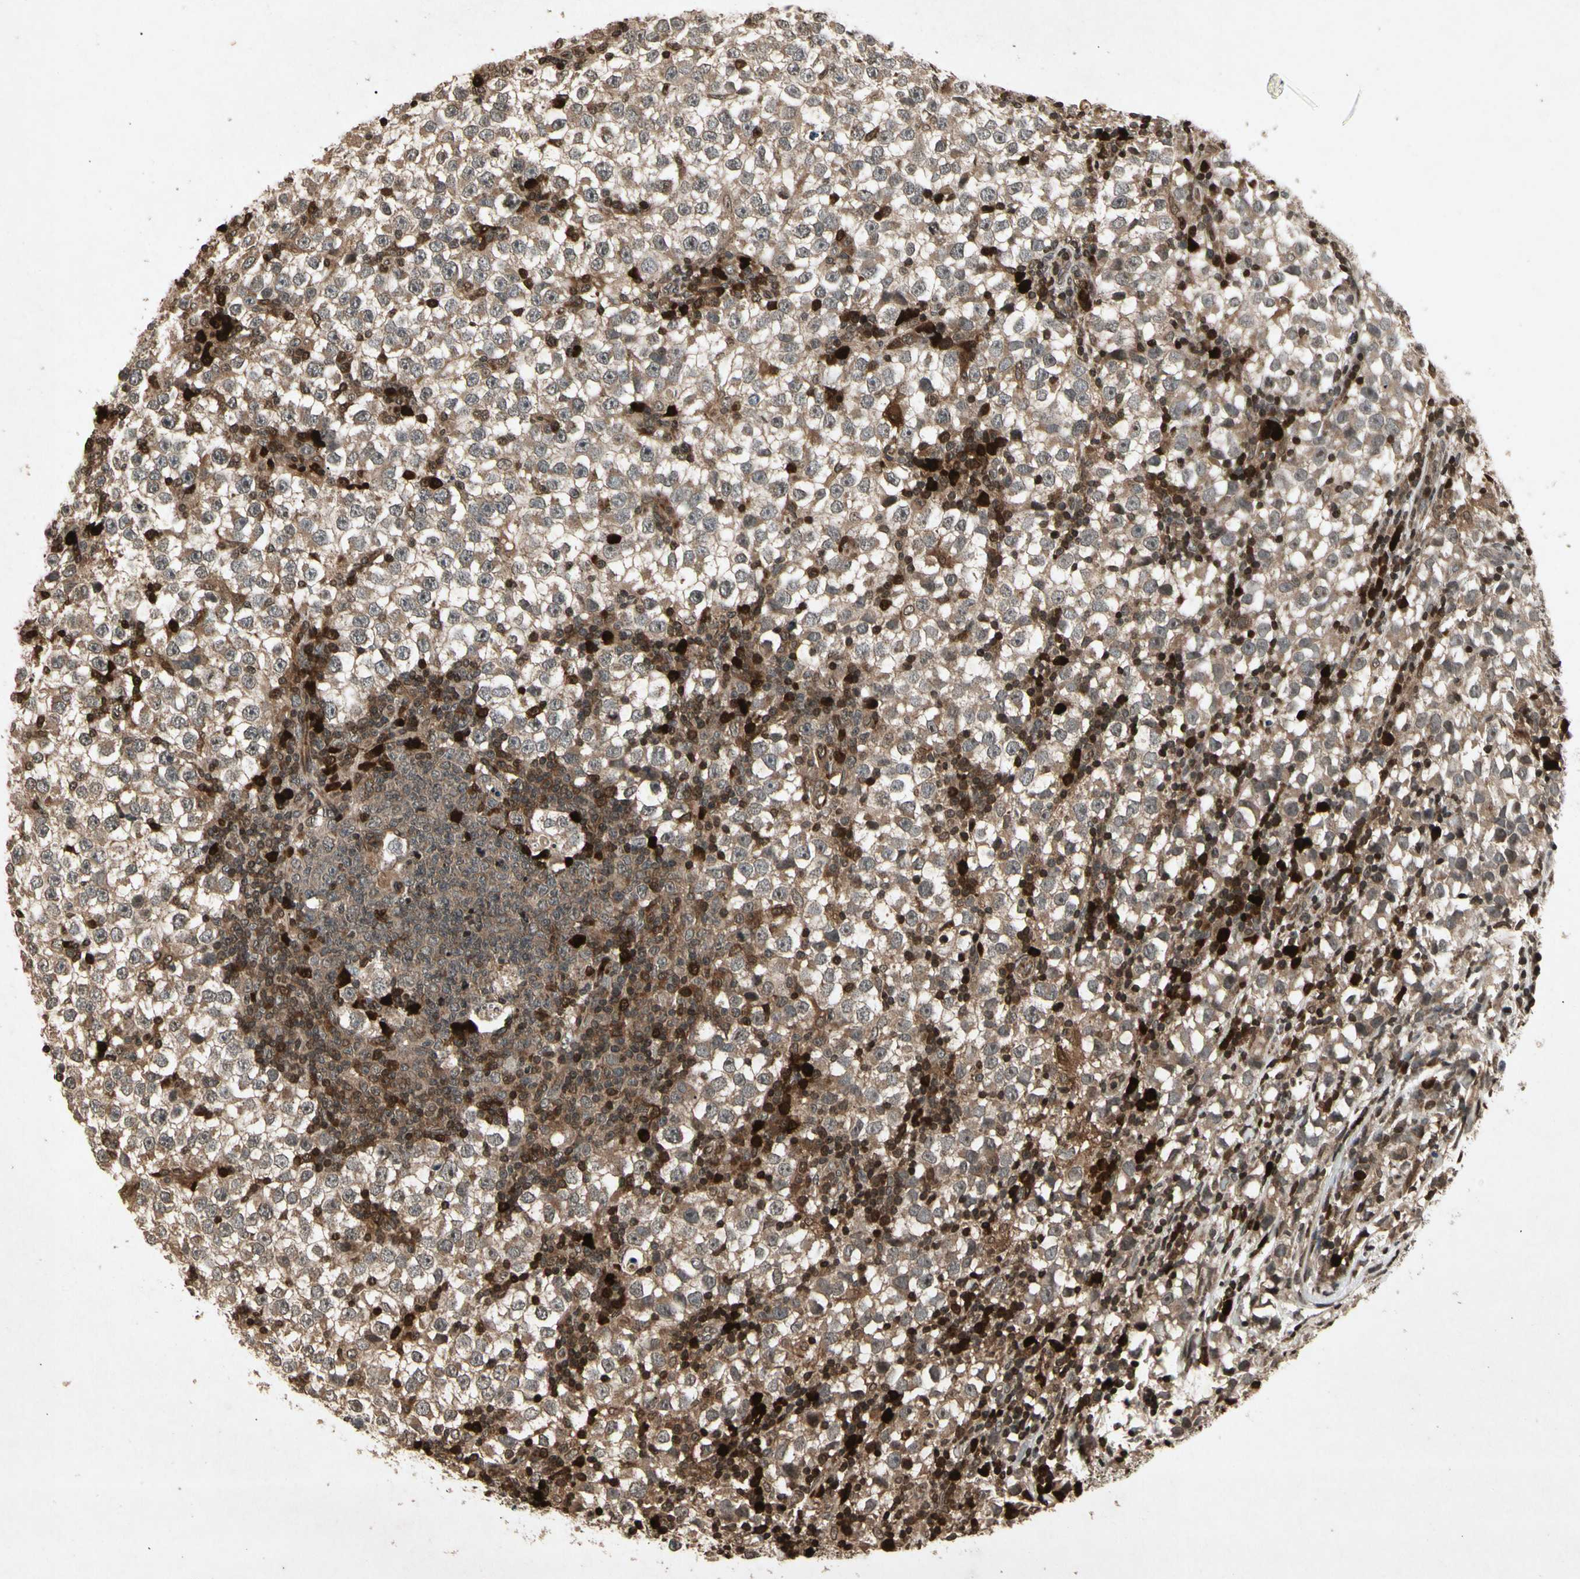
{"staining": {"intensity": "moderate", "quantity": ">75%", "location": "cytoplasmic/membranous"}, "tissue": "testis cancer", "cell_type": "Tumor cells", "image_type": "cancer", "snomed": [{"axis": "morphology", "description": "Seminoma, NOS"}, {"axis": "topography", "description": "Testis"}], "caption": "Human testis cancer stained with a brown dye displays moderate cytoplasmic/membranous positive positivity in approximately >75% of tumor cells.", "gene": "GLRX", "patient": {"sex": "male", "age": 65}}